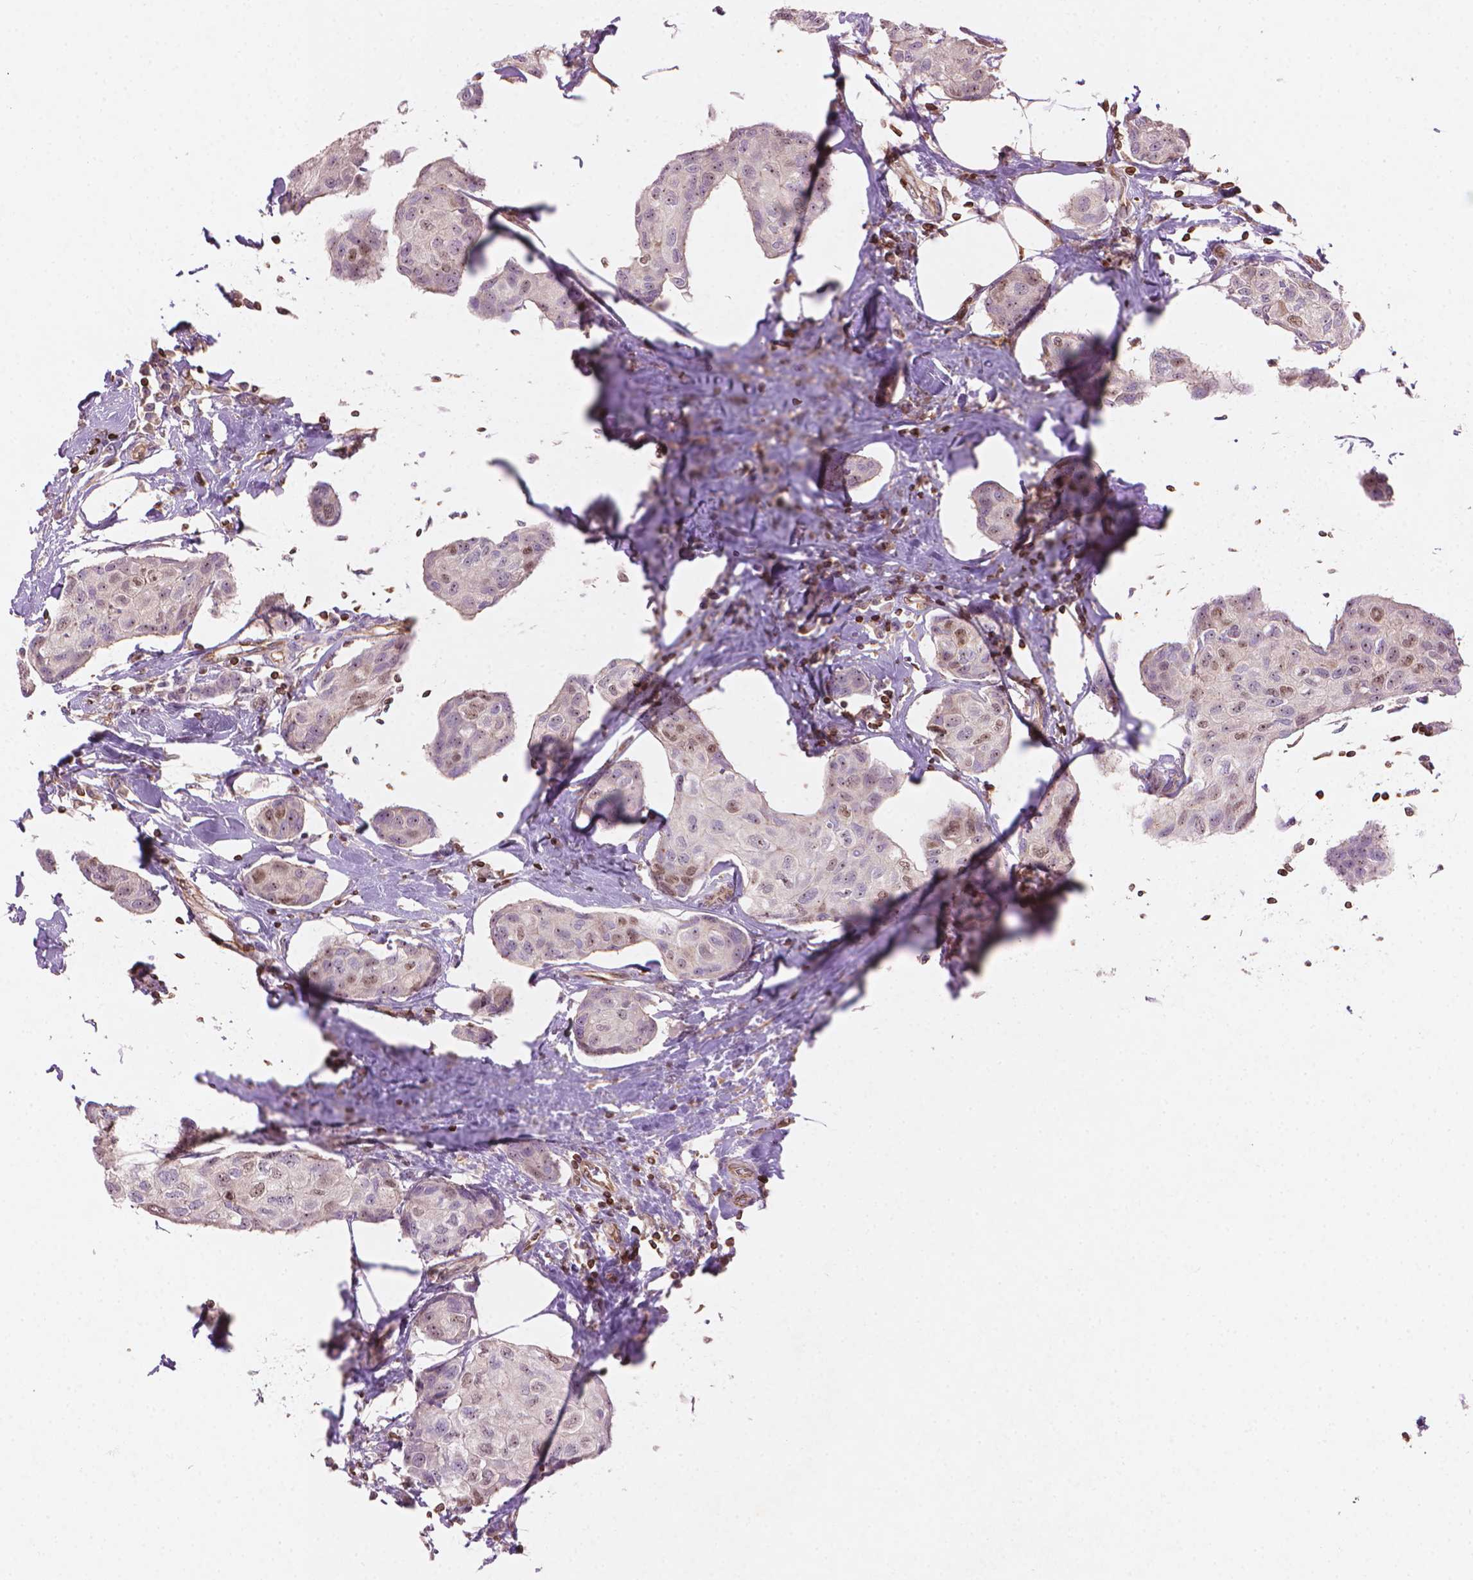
{"staining": {"intensity": "weak", "quantity": "<25%", "location": "nuclear"}, "tissue": "breast cancer", "cell_type": "Tumor cells", "image_type": "cancer", "snomed": [{"axis": "morphology", "description": "Duct carcinoma"}, {"axis": "topography", "description": "Breast"}], "caption": "DAB (3,3'-diaminobenzidine) immunohistochemical staining of infiltrating ductal carcinoma (breast) reveals no significant expression in tumor cells.", "gene": "SMC2", "patient": {"sex": "female", "age": 80}}